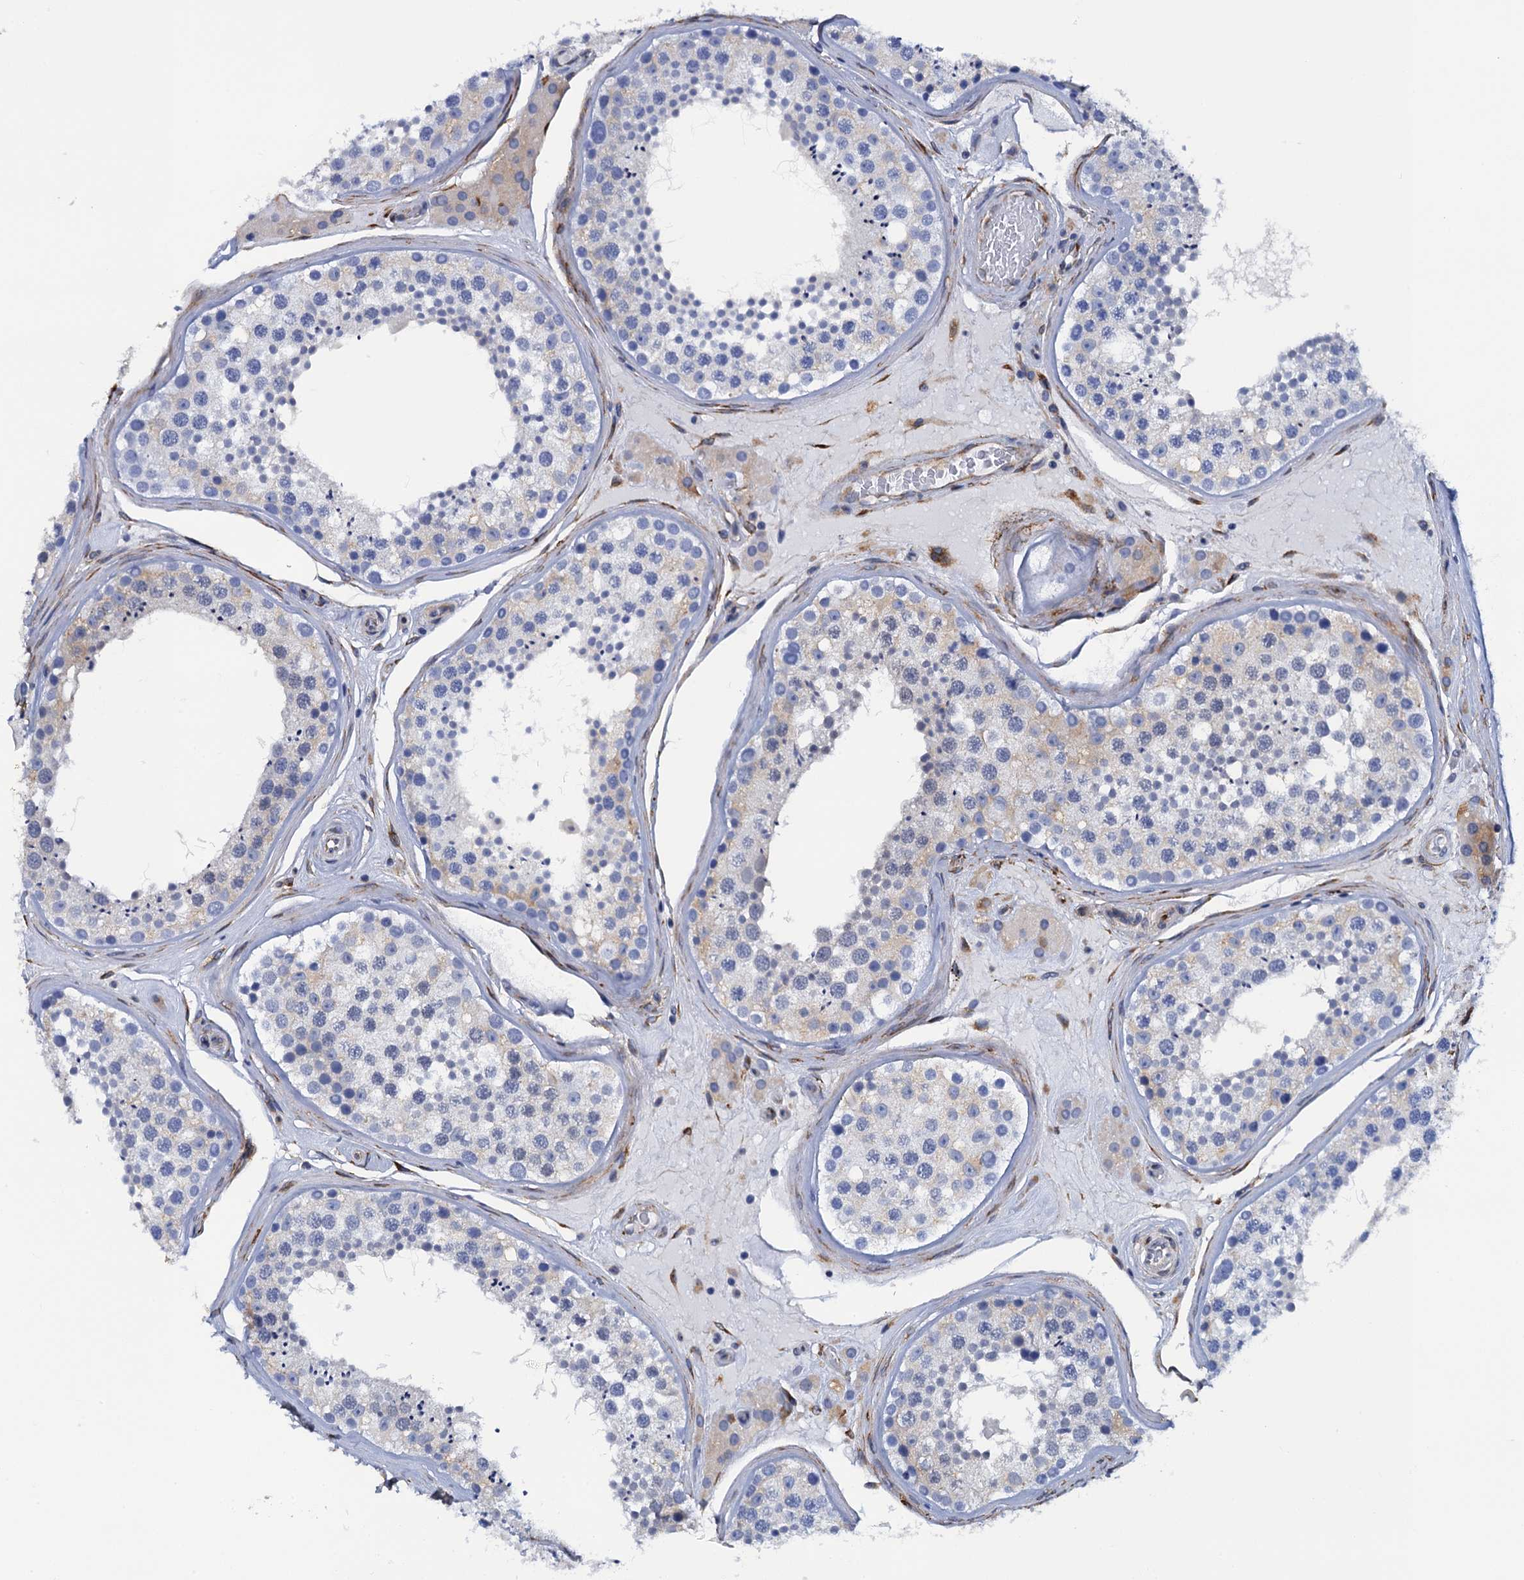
{"staining": {"intensity": "negative", "quantity": "none", "location": "none"}, "tissue": "testis", "cell_type": "Cells in seminiferous ducts", "image_type": "normal", "snomed": [{"axis": "morphology", "description": "Normal tissue, NOS"}, {"axis": "topography", "description": "Testis"}], "caption": "This is an IHC photomicrograph of normal human testis. There is no positivity in cells in seminiferous ducts.", "gene": "POGLUT3", "patient": {"sex": "male", "age": 46}}